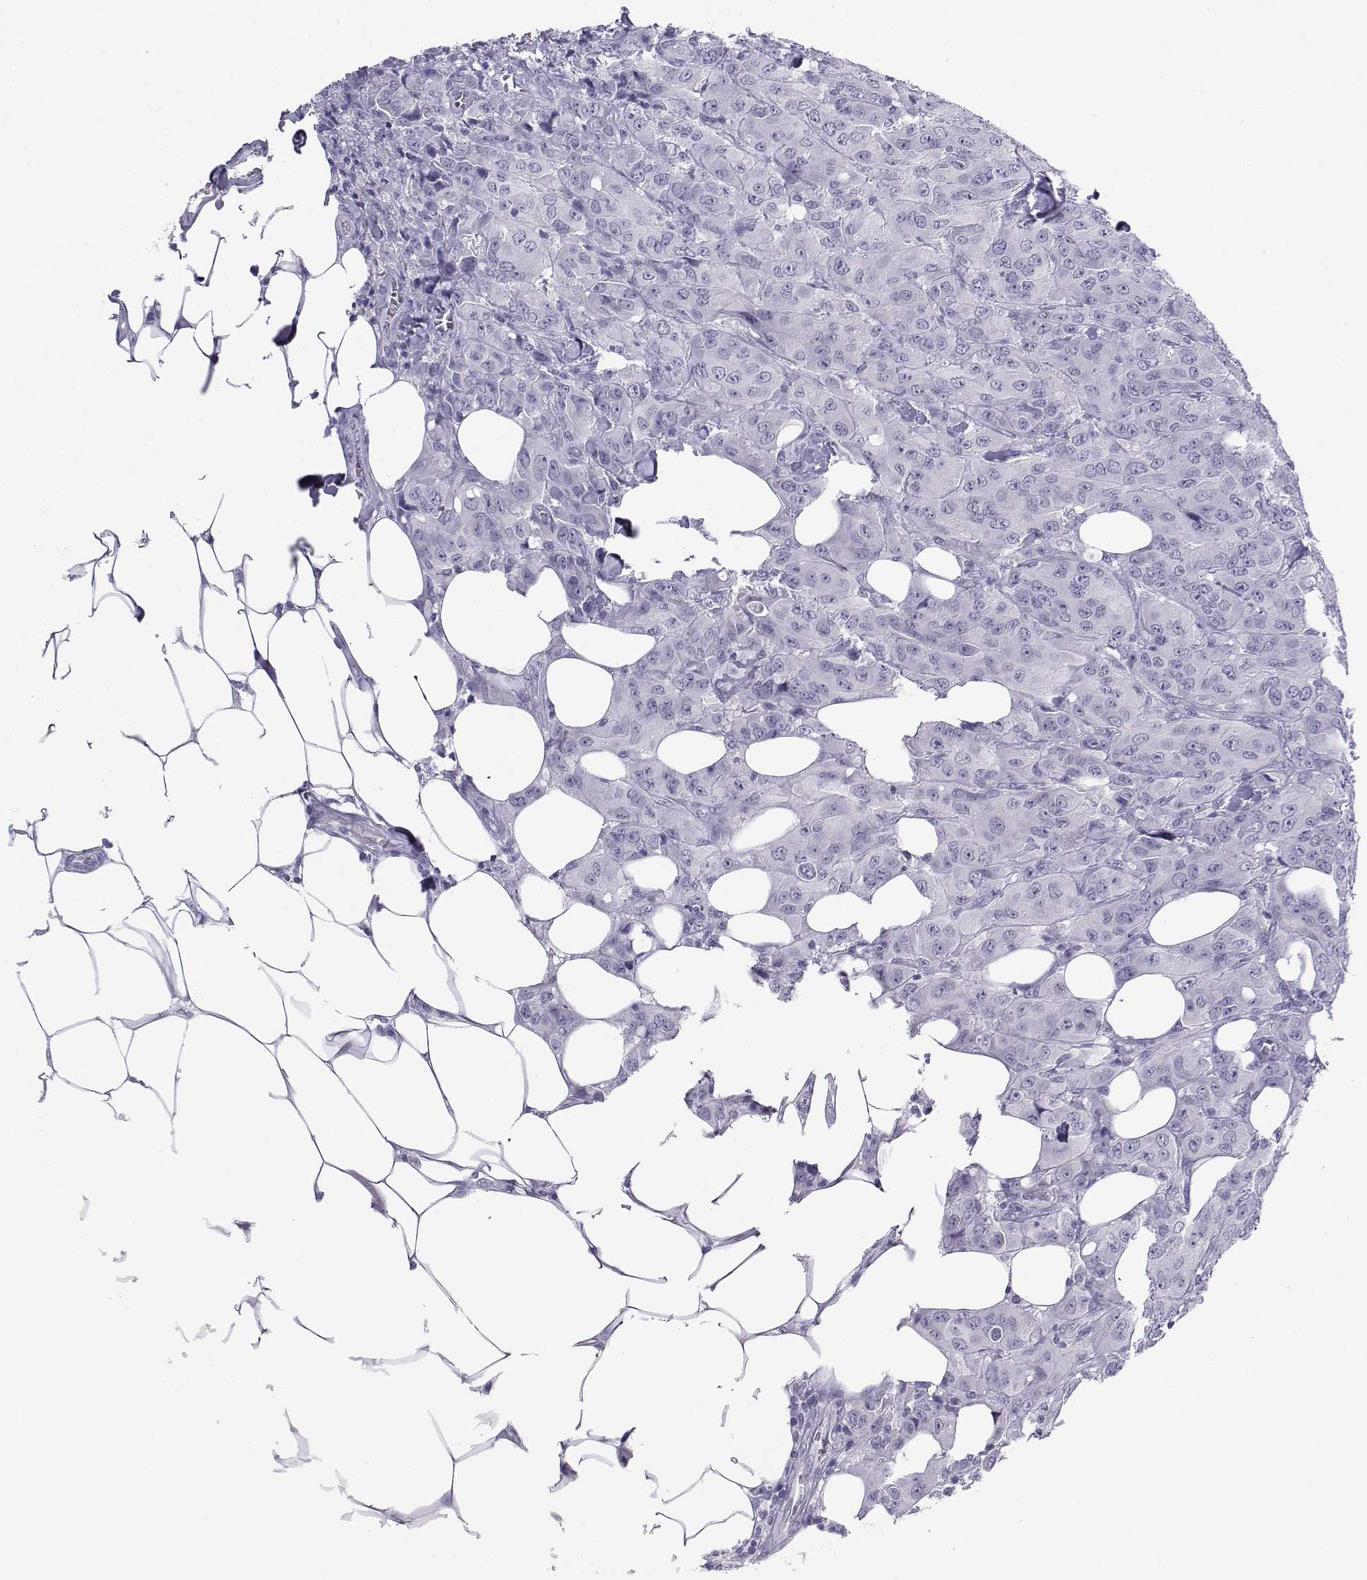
{"staining": {"intensity": "negative", "quantity": "none", "location": "none"}, "tissue": "breast cancer", "cell_type": "Tumor cells", "image_type": "cancer", "snomed": [{"axis": "morphology", "description": "Duct carcinoma"}, {"axis": "topography", "description": "Breast"}], "caption": "This is an immunohistochemistry (IHC) photomicrograph of human breast infiltrating ductal carcinoma. There is no expression in tumor cells.", "gene": "LHX1", "patient": {"sex": "female", "age": 43}}